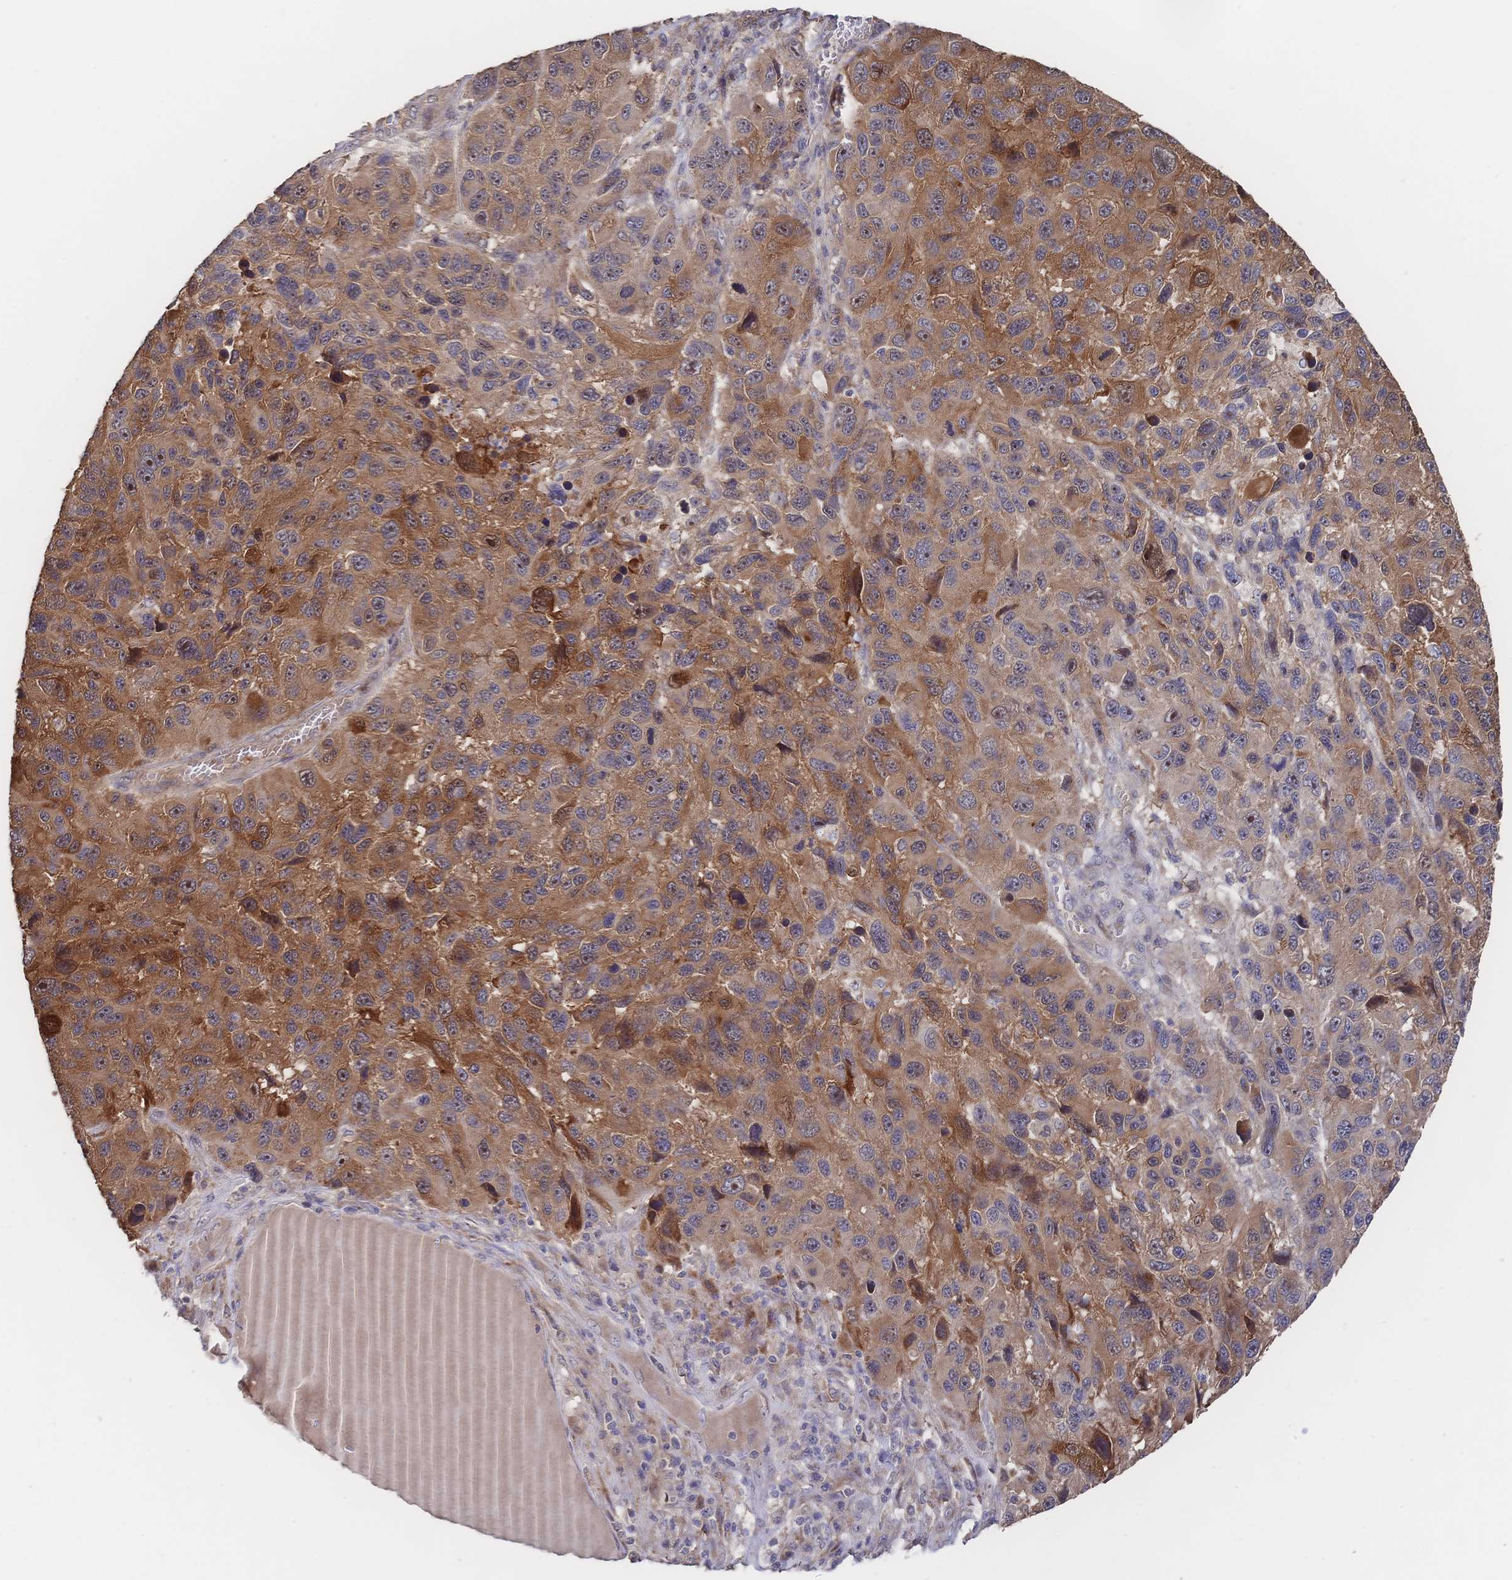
{"staining": {"intensity": "moderate", "quantity": ">75%", "location": "cytoplasmic/membranous,nuclear"}, "tissue": "melanoma", "cell_type": "Tumor cells", "image_type": "cancer", "snomed": [{"axis": "morphology", "description": "Malignant melanoma, NOS"}, {"axis": "topography", "description": "Skin"}], "caption": "DAB (3,3'-diaminobenzidine) immunohistochemical staining of melanoma demonstrates moderate cytoplasmic/membranous and nuclear protein expression in approximately >75% of tumor cells.", "gene": "DNAJA4", "patient": {"sex": "male", "age": 53}}